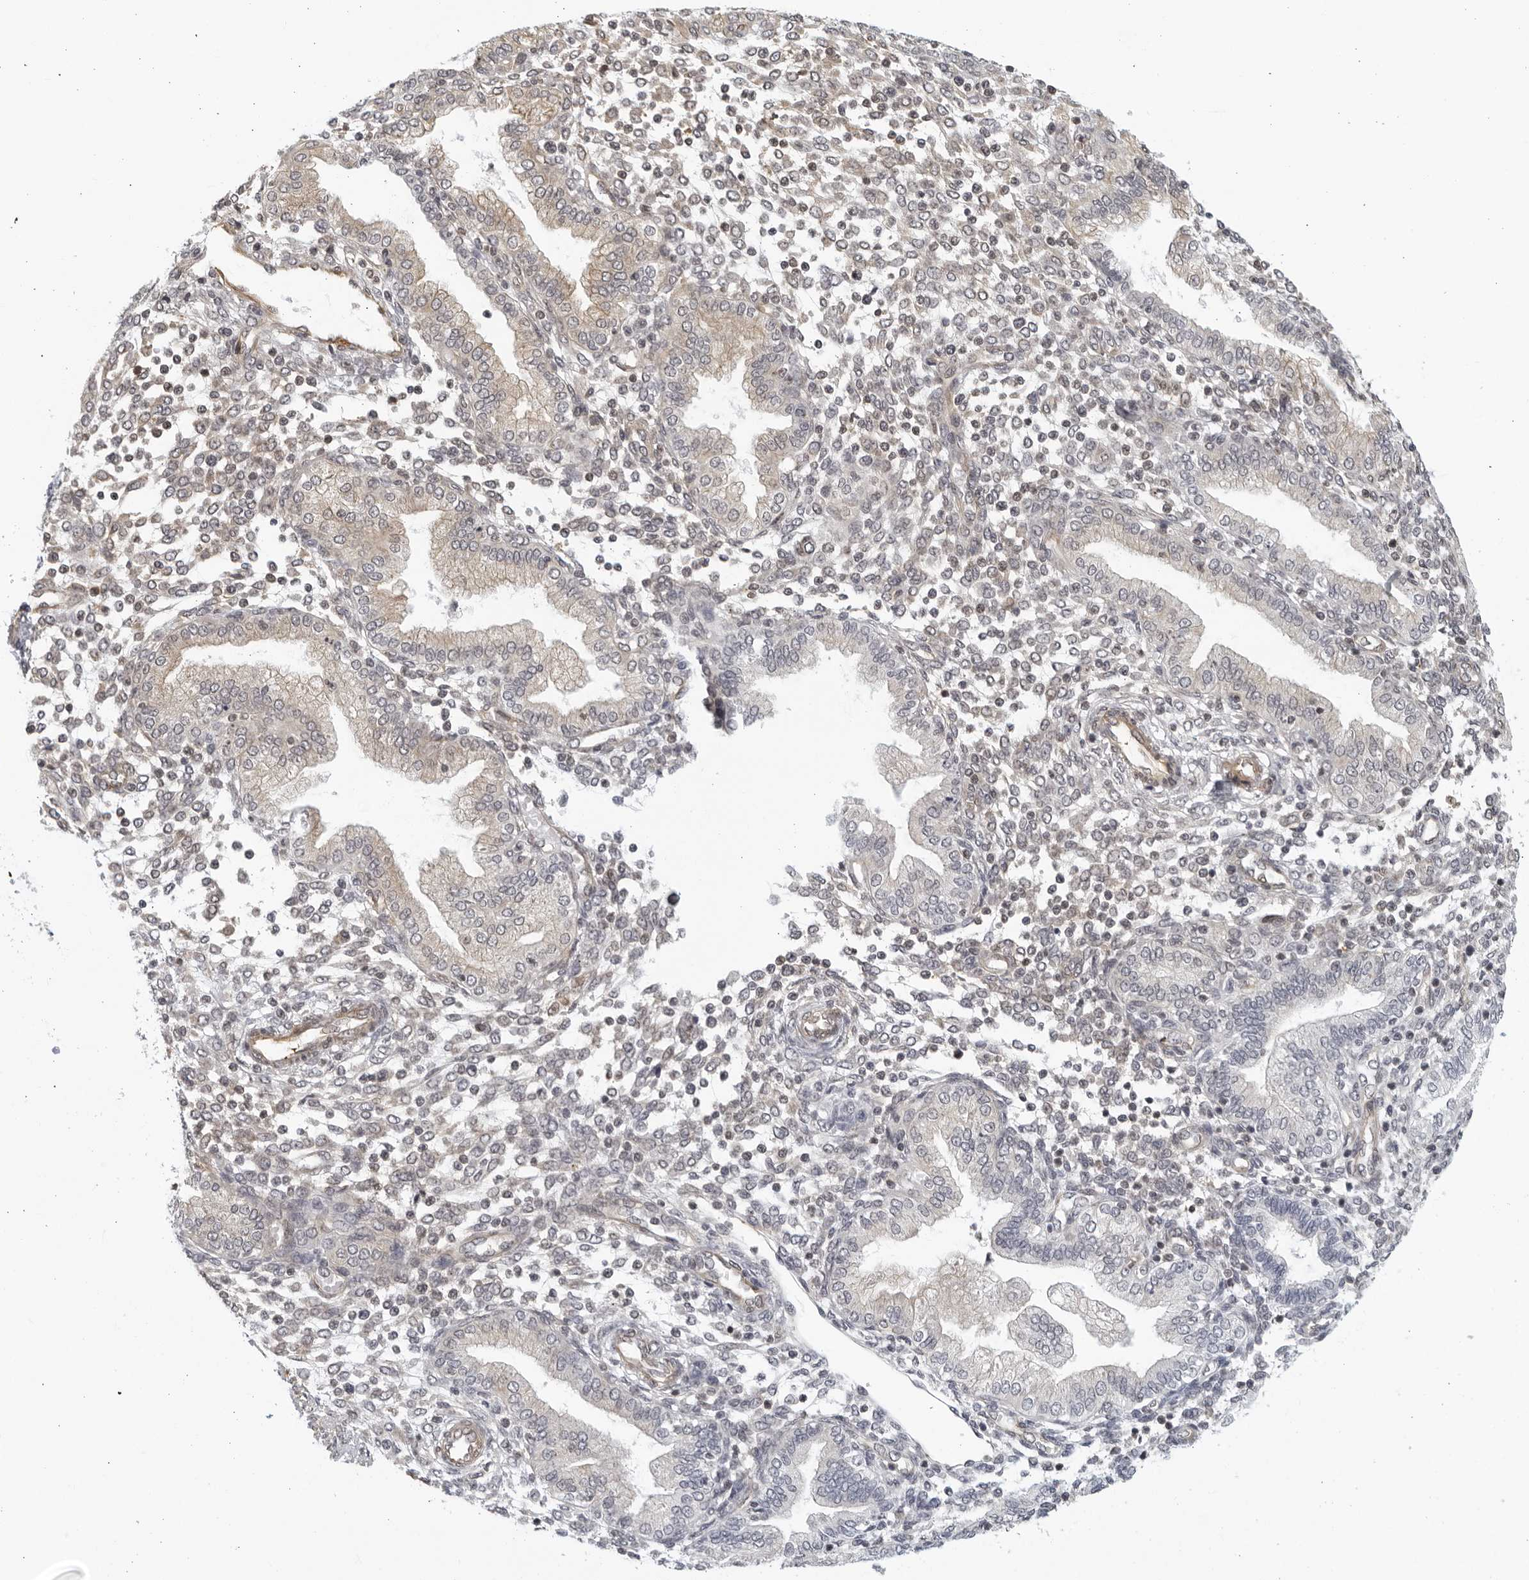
{"staining": {"intensity": "negative", "quantity": "none", "location": "none"}, "tissue": "endometrium", "cell_type": "Cells in endometrial stroma", "image_type": "normal", "snomed": [{"axis": "morphology", "description": "Normal tissue, NOS"}, {"axis": "topography", "description": "Endometrium"}], "caption": "Immunohistochemistry (IHC) of benign endometrium reveals no positivity in cells in endometrial stroma.", "gene": "SERTAD4", "patient": {"sex": "female", "age": 53}}